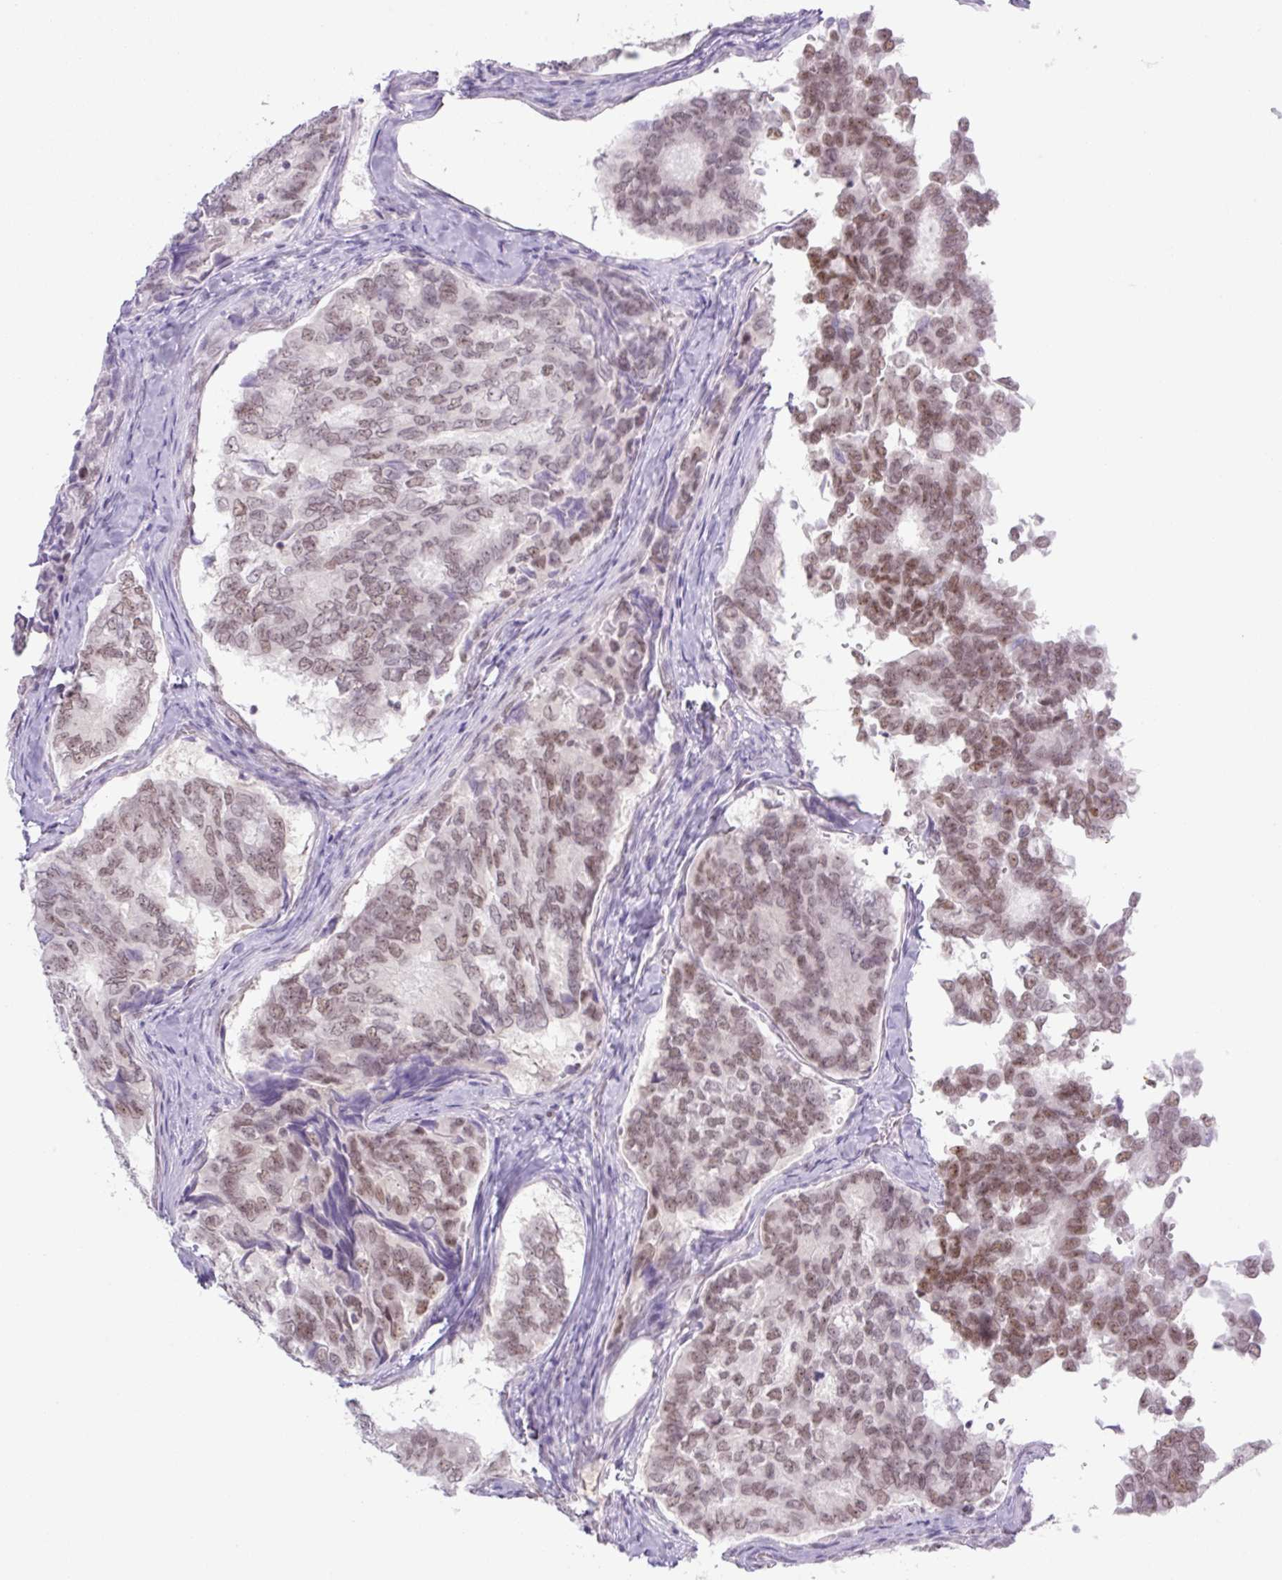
{"staining": {"intensity": "moderate", "quantity": ">75%", "location": "nuclear"}, "tissue": "thyroid cancer", "cell_type": "Tumor cells", "image_type": "cancer", "snomed": [{"axis": "morphology", "description": "Papillary adenocarcinoma, NOS"}, {"axis": "topography", "description": "Thyroid gland"}], "caption": "About >75% of tumor cells in papillary adenocarcinoma (thyroid) show moderate nuclear protein positivity as visualized by brown immunohistochemical staining.", "gene": "TLE3", "patient": {"sex": "female", "age": 35}}